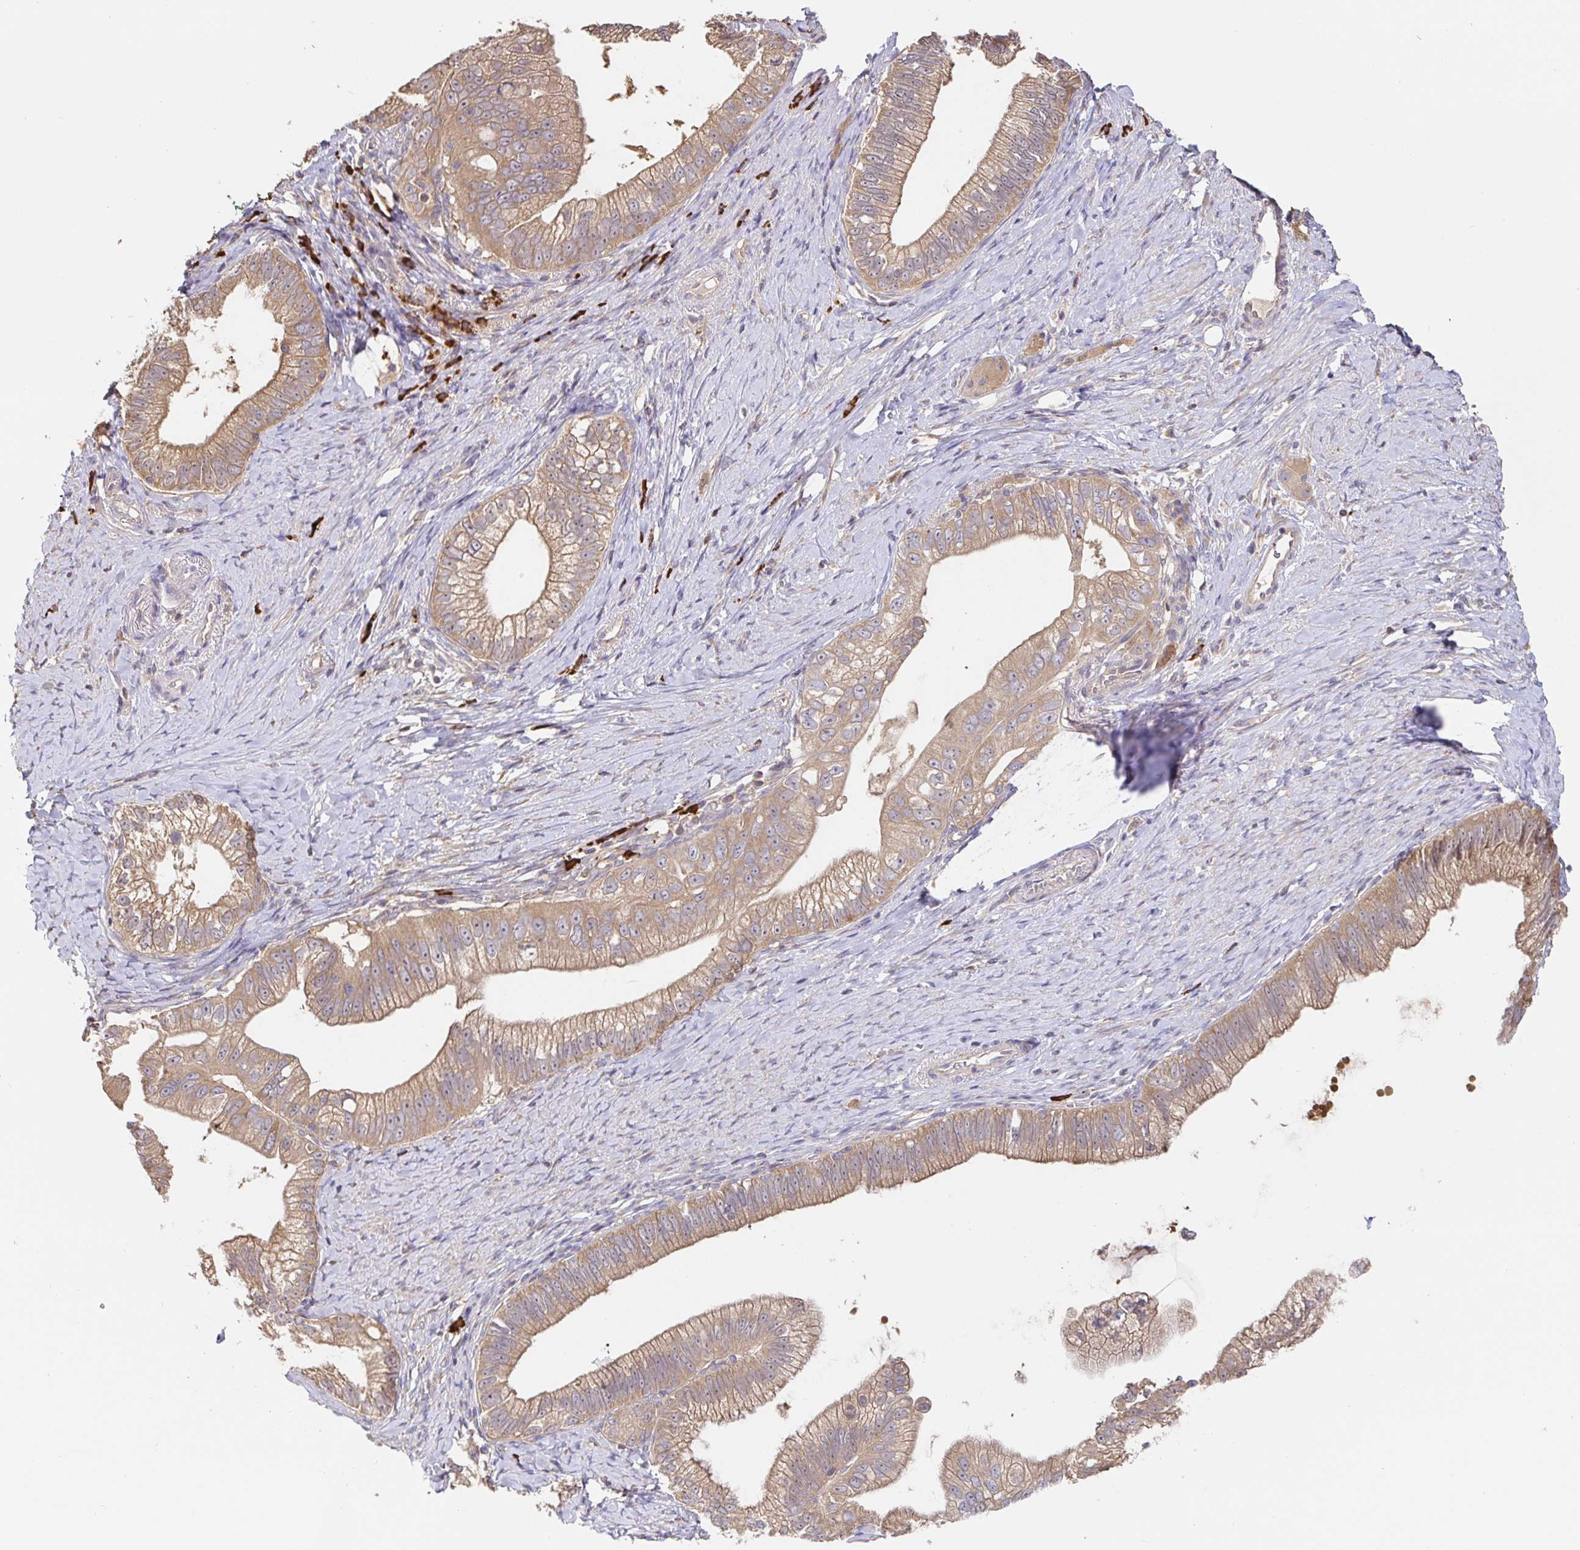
{"staining": {"intensity": "moderate", "quantity": ">75%", "location": "cytoplasmic/membranous"}, "tissue": "pancreatic cancer", "cell_type": "Tumor cells", "image_type": "cancer", "snomed": [{"axis": "morphology", "description": "Adenocarcinoma, NOS"}, {"axis": "topography", "description": "Pancreas"}], "caption": "Pancreatic cancer stained for a protein demonstrates moderate cytoplasmic/membranous positivity in tumor cells.", "gene": "HAGH", "patient": {"sex": "male", "age": 70}}